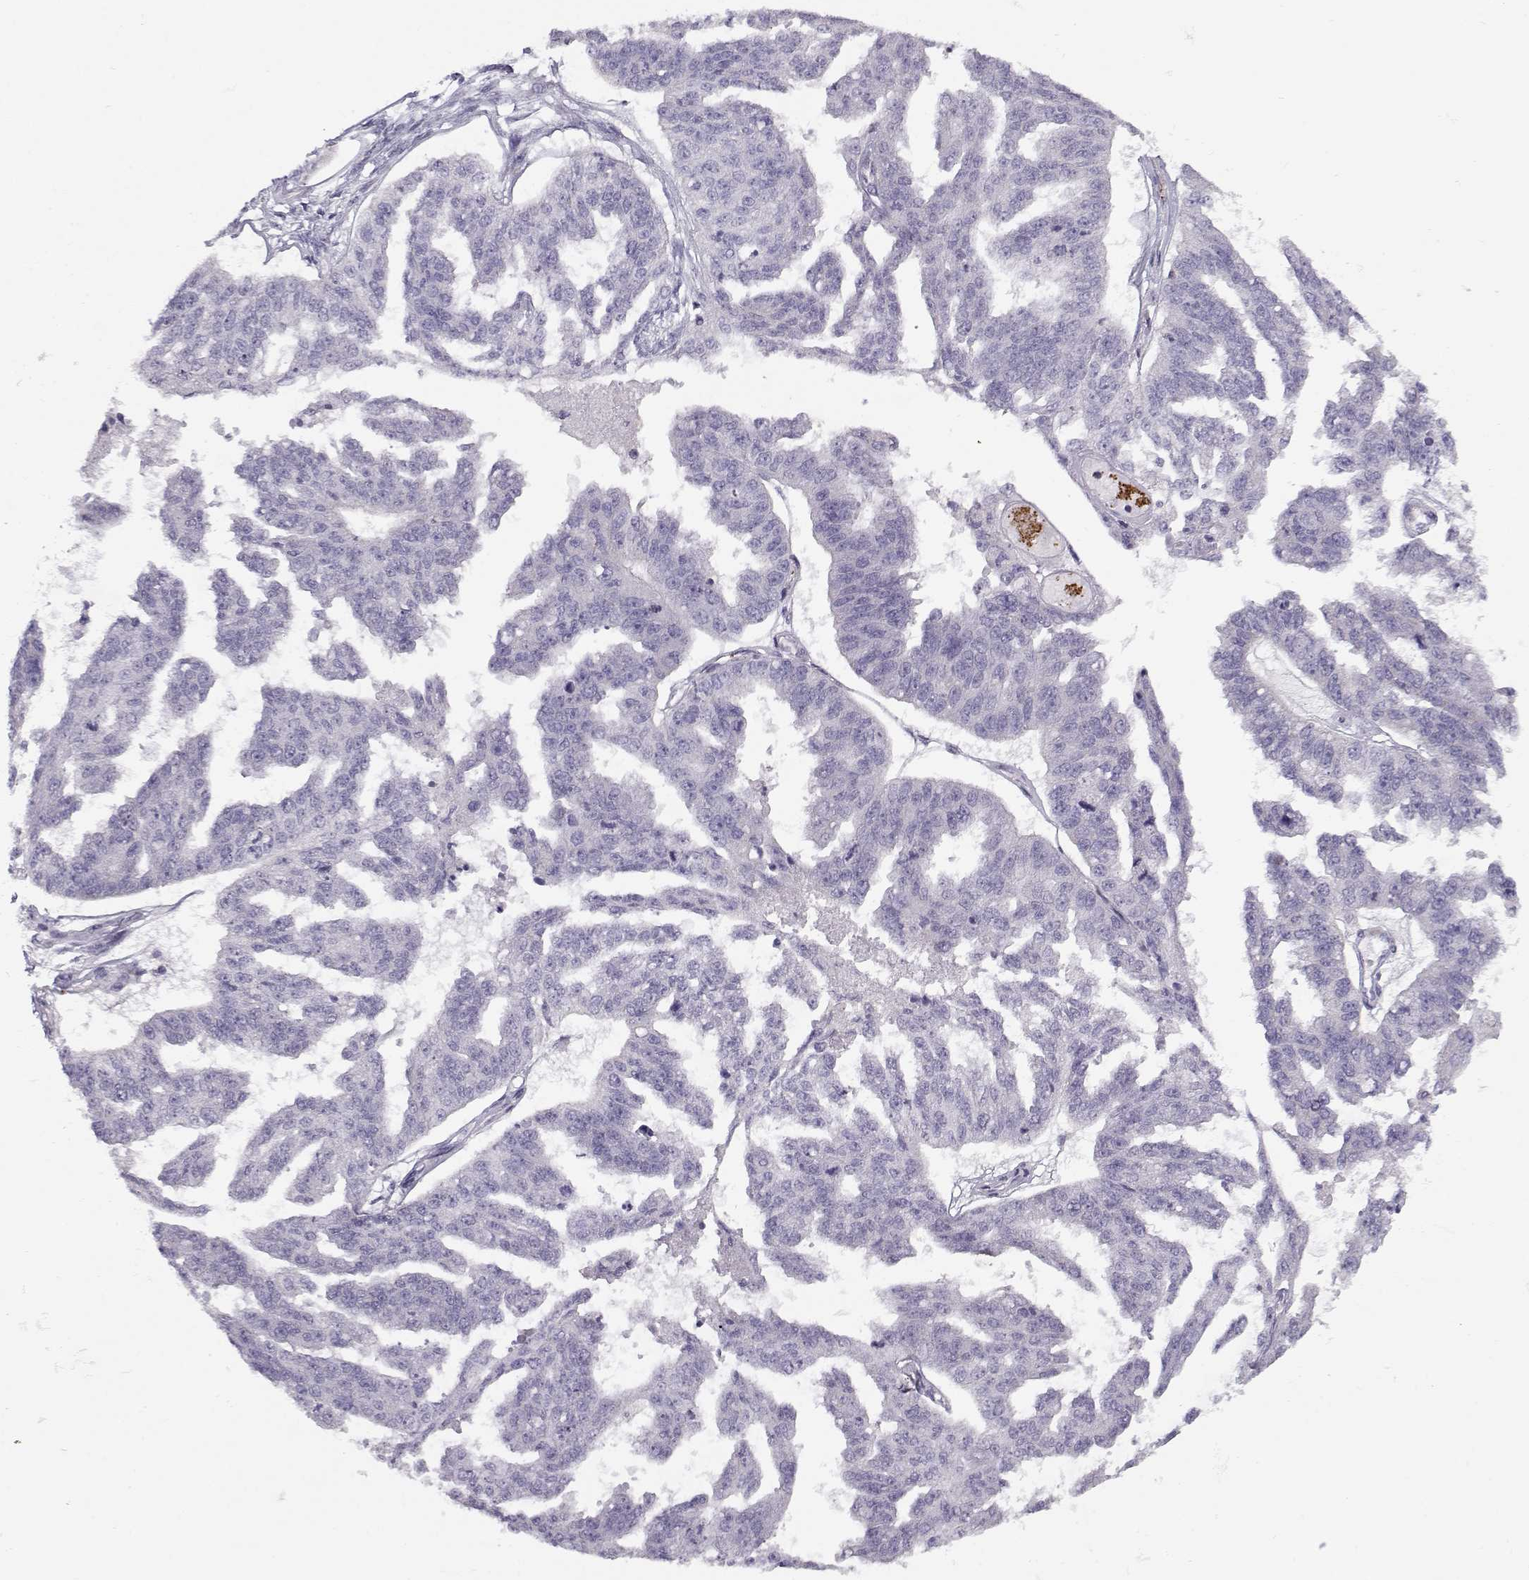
{"staining": {"intensity": "negative", "quantity": "none", "location": "none"}, "tissue": "ovarian cancer", "cell_type": "Tumor cells", "image_type": "cancer", "snomed": [{"axis": "morphology", "description": "Cystadenocarcinoma, serous, NOS"}, {"axis": "topography", "description": "Ovary"}], "caption": "Ovarian cancer stained for a protein using immunohistochemistry exhibits no expression tumor cells.", "gene": "KLF17", "patient": {"sex": "female", "age": 58}}